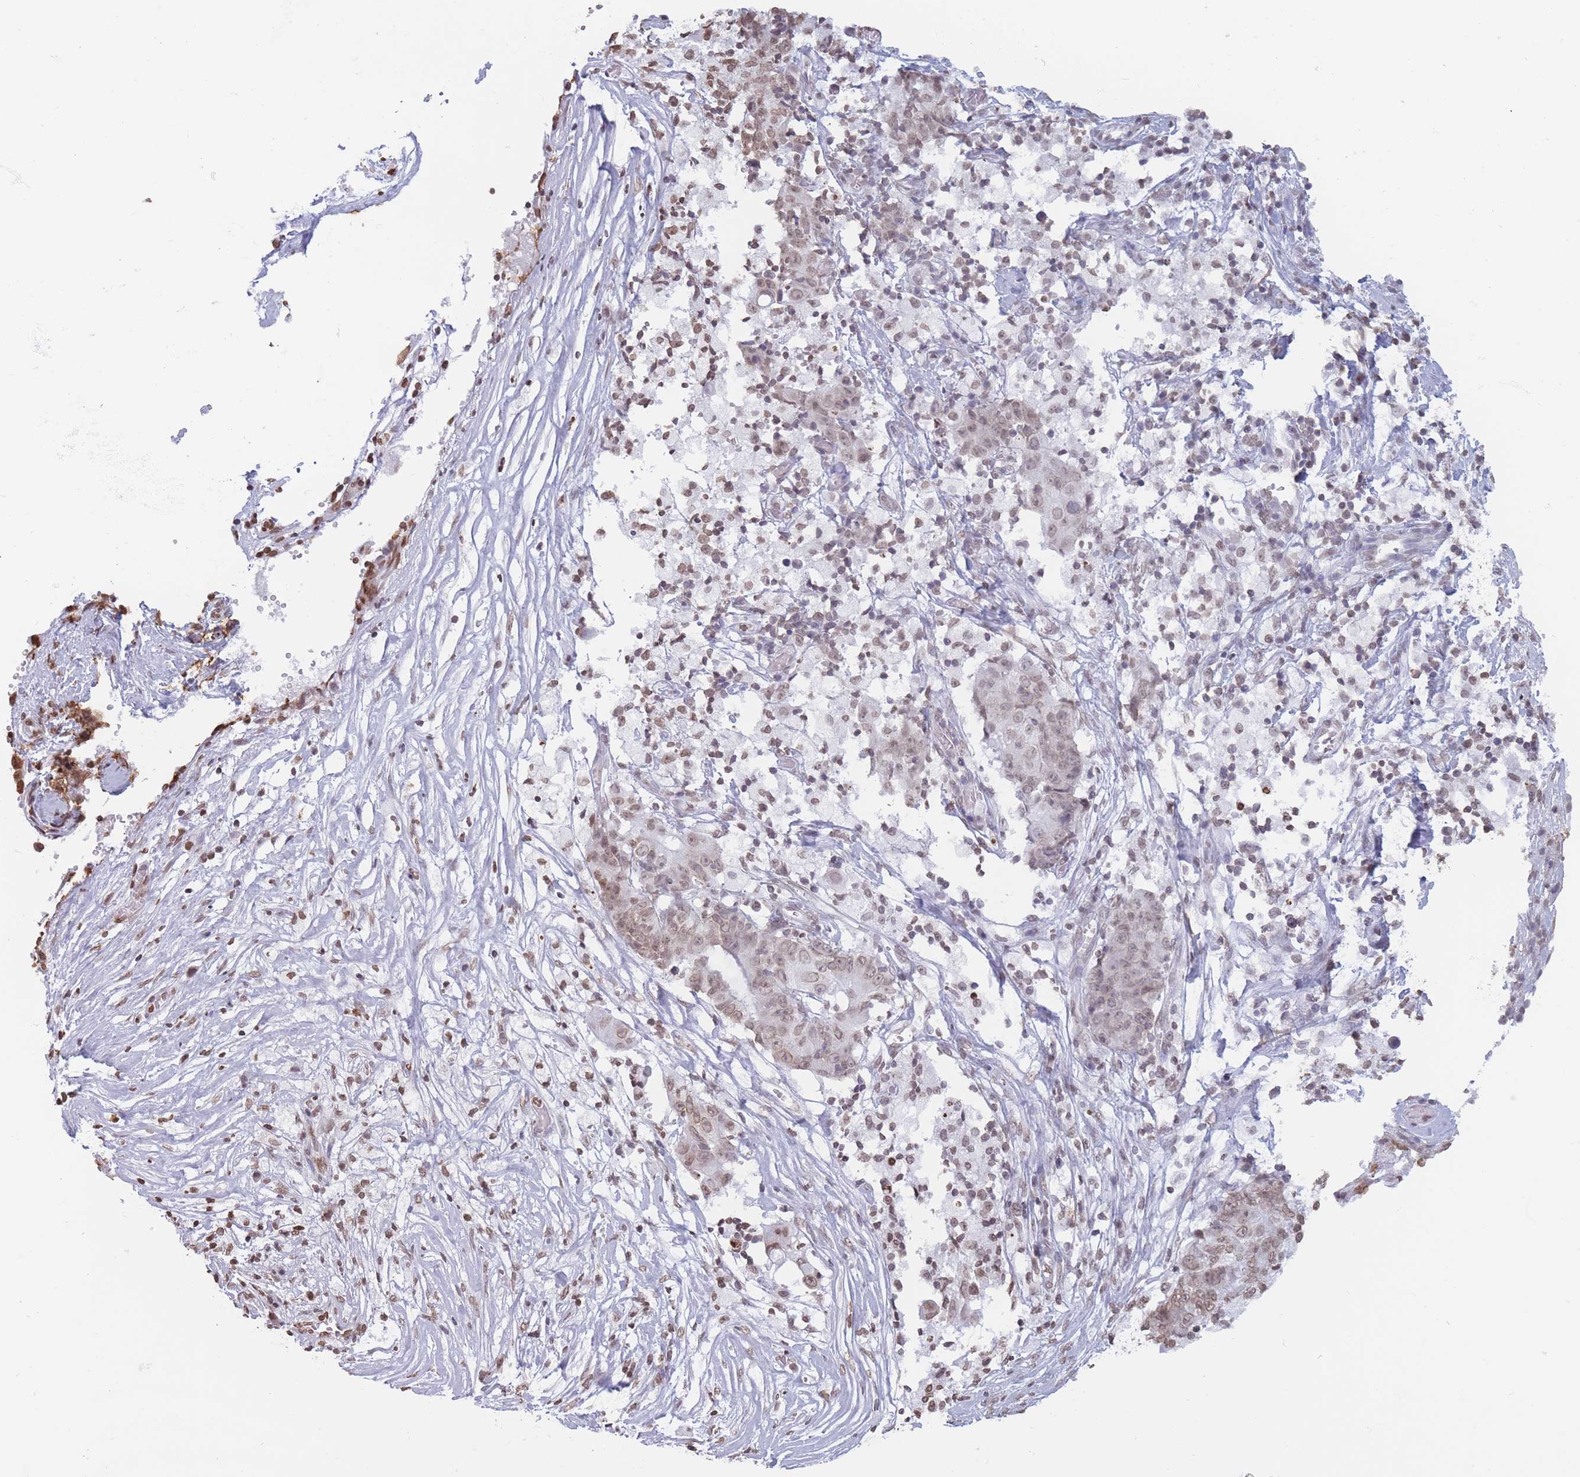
{"staining": {"intensity": "weak", "quantity": ">75%", "location": "nuclear"}, "tissue": "ovarian cancer", "cell_type": "Tumor cells", "image_type": "cancer", "snomed": [{"axis": "morphology", "description": "Carcinoma, endometroid"}, {"axis": "topography", "description": "Ovary"}], "caption": "Approximately >75% of tumor cells in ovarian endometroid carcinoma display weak nuclear protein positivity as visualized by brown immunohistochemical staining.", "gene": "RYK", "patient": {"sex": "female", "age": 42}}